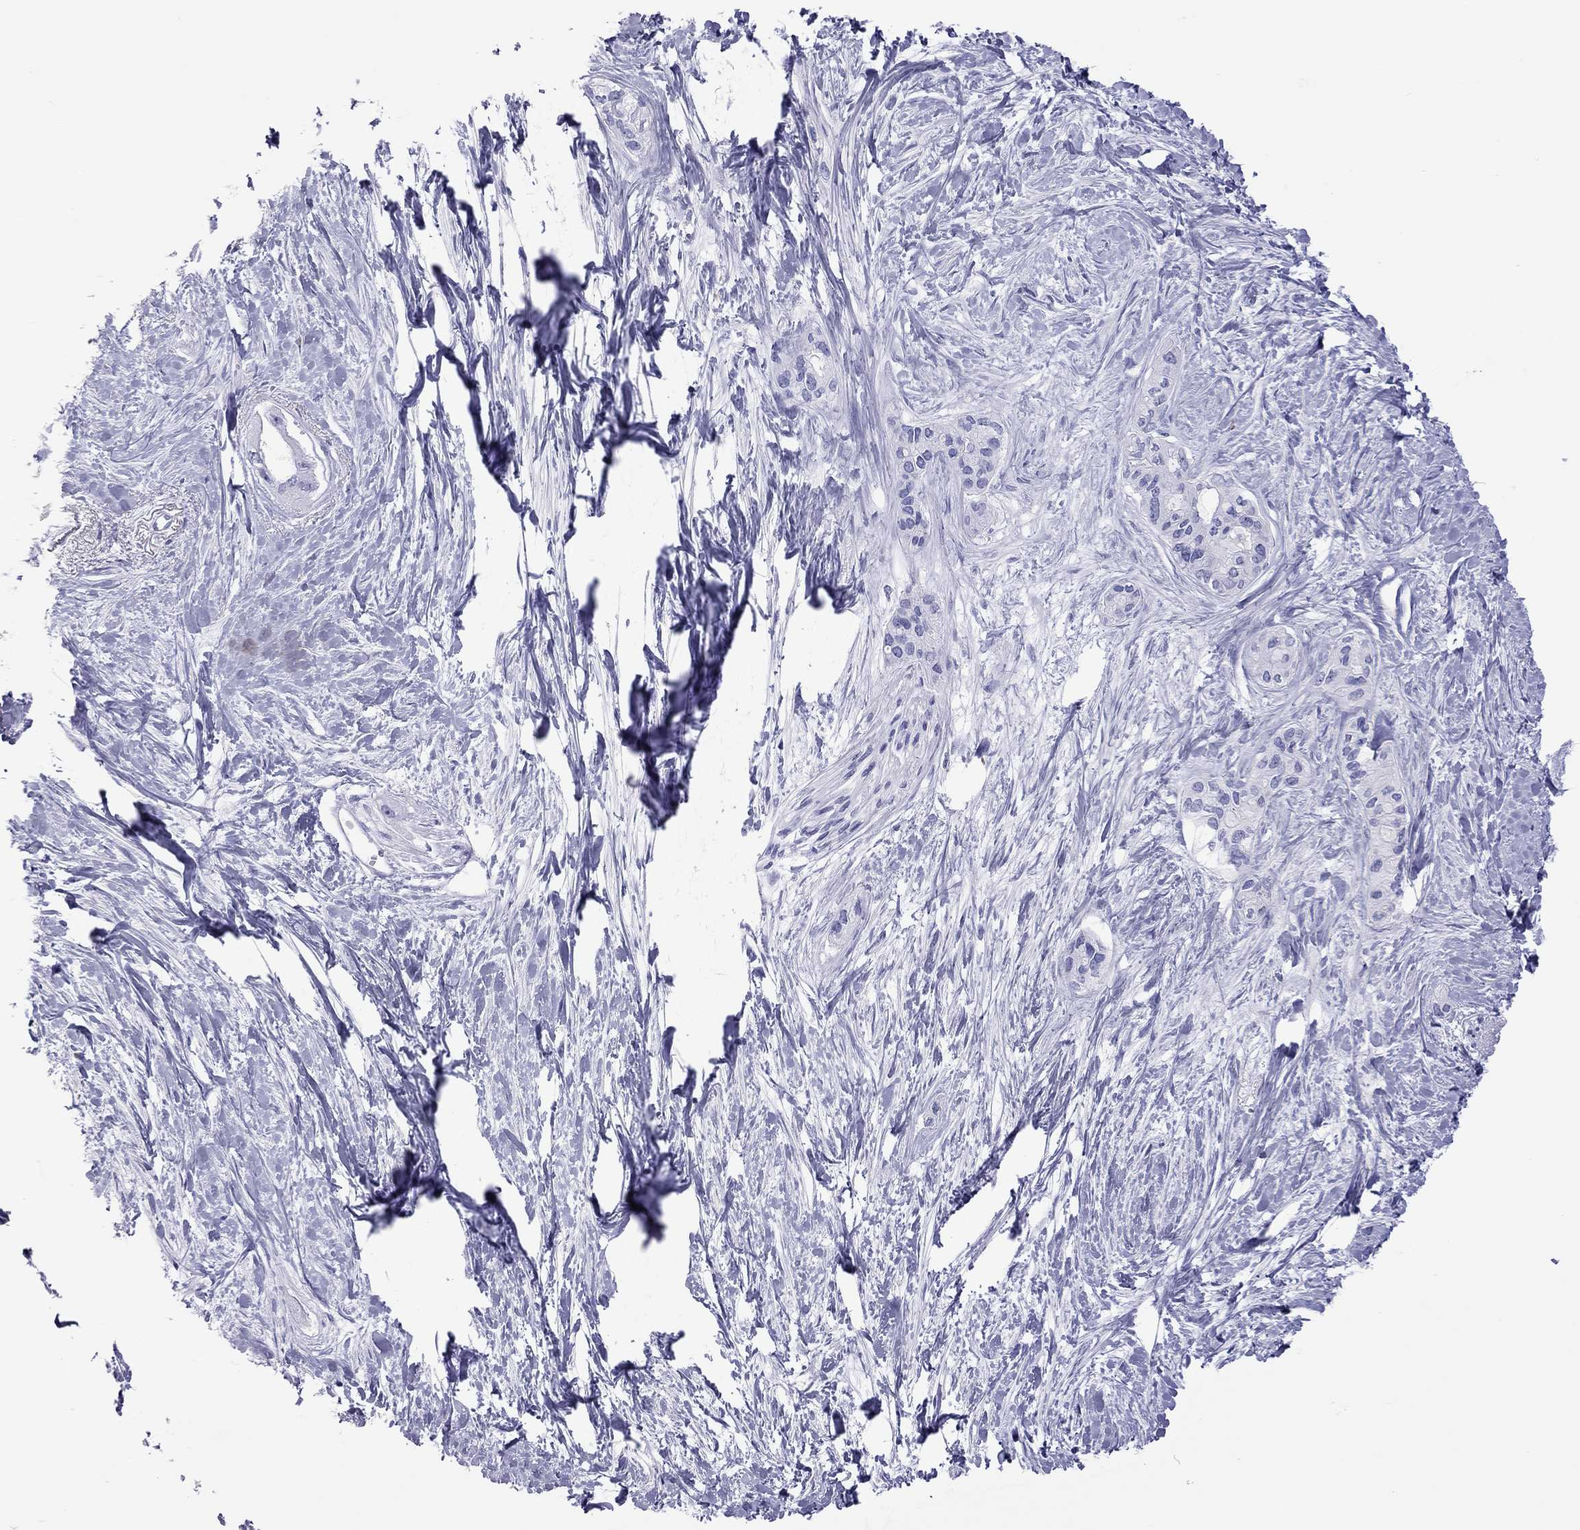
{"staining": {"intensity": "negative", "quantity": "none", "location": "none"}, "tissue": "pancreatic cancer", "cell_type": "Tumor cells", "image_type": "cancer", "snomed": [{"axis": "morphology", "description": "Adenocarcinoma, NOS"}, {"axis": "topography", "description": "Pancreas"}], "caption": "IHC histopathology image of neoplastic tissue: human adenocarcinoma (pancreatic) stained with DAB (3,3'-diaminobenzidine) exhibits no significant protein positivity in tumor cells.", "gene": "STAG3", "patient": {"sex": "female", "age": 50}}